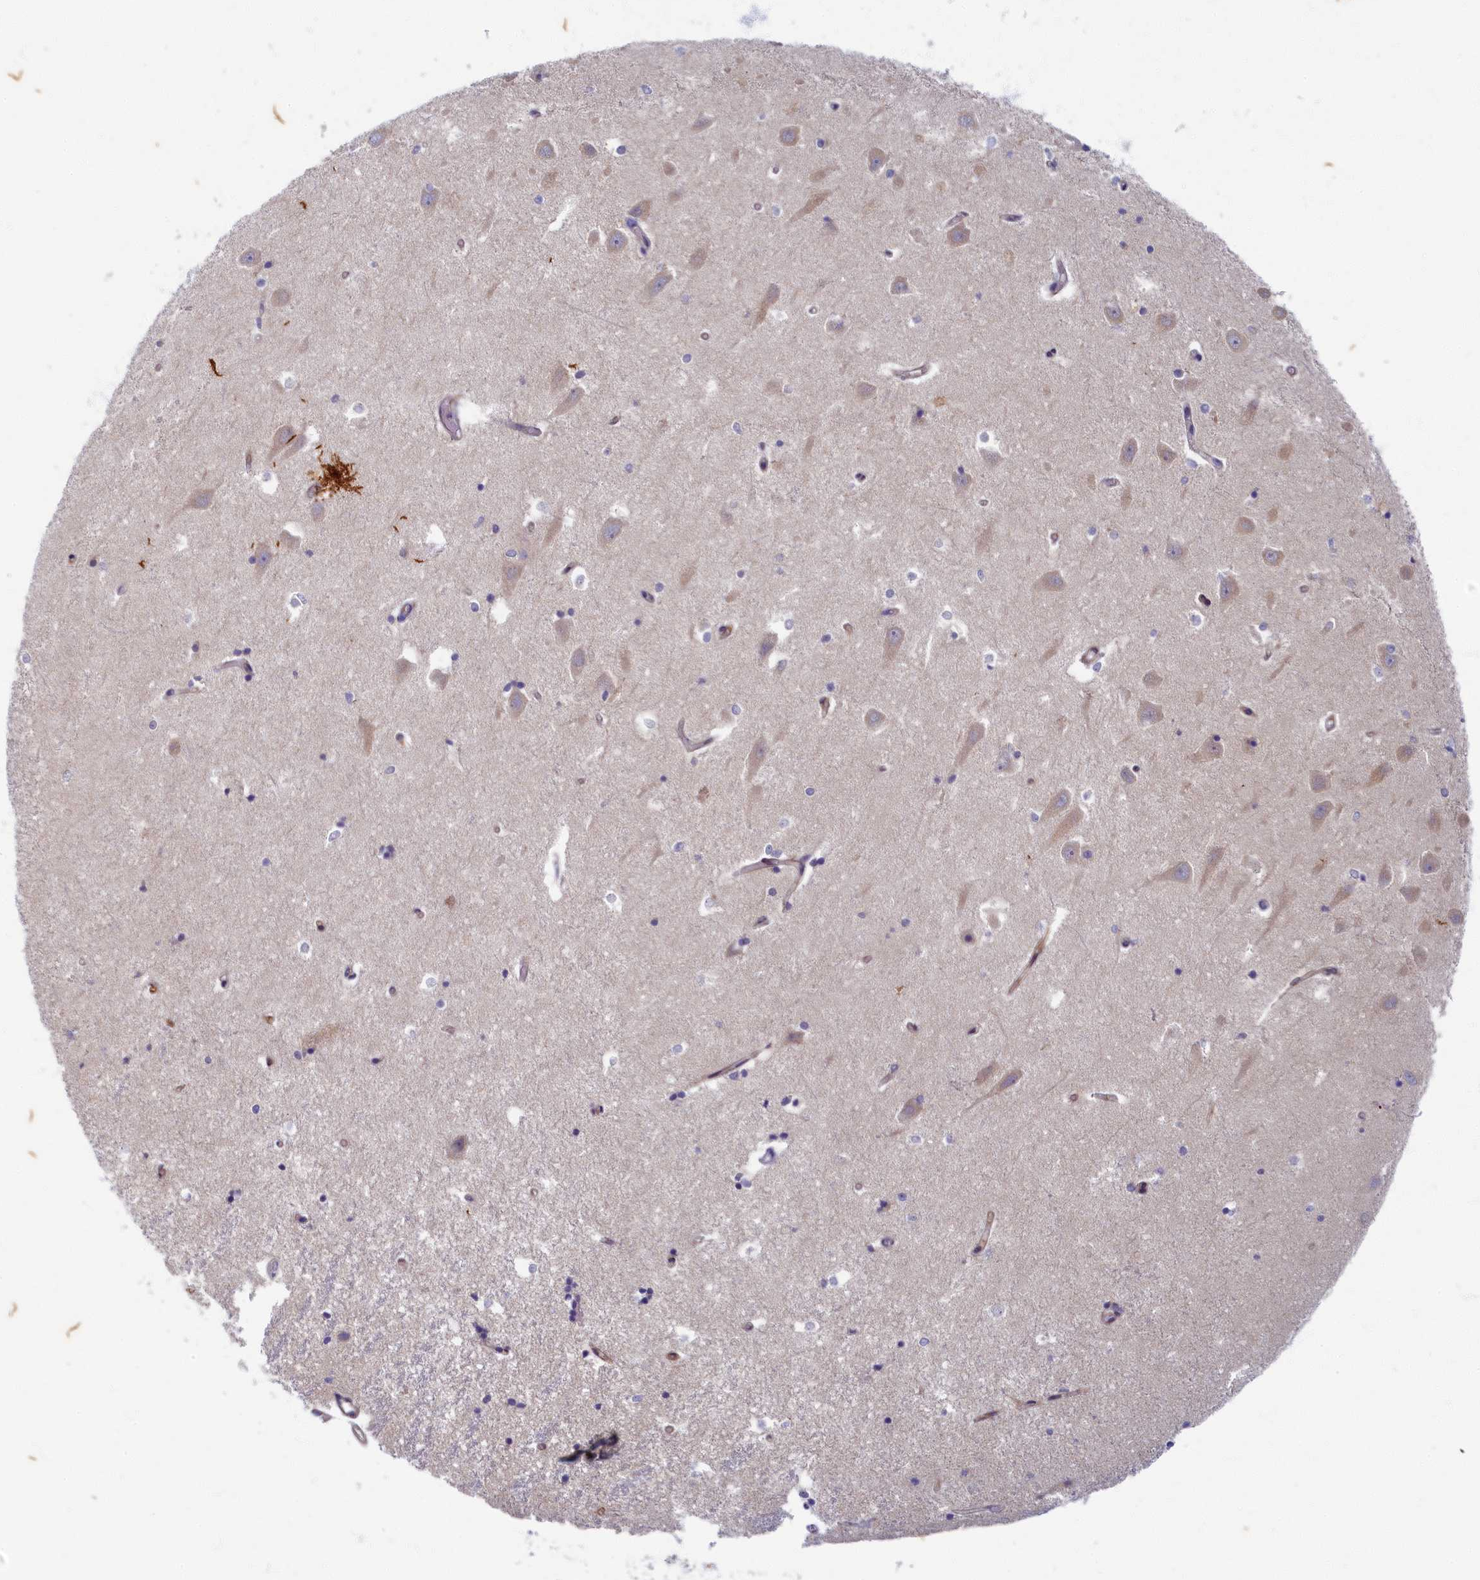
{"staining": {"intensity": "negative", "quantity": "none", "location": "none"}, "tissue": "hippocampus", "cell_type": "Glial cells", "image_type": "normal", "snomed": [{"axis": "morphology", "description": "Normal tissue, NOS"}, {"axis": "topography", "description": "Hippocampus"}], "caption": "This is a photomicrograph of IHC staining of benign hippocampus, which shows no staining in glial cells.", "gene": "WDR59", "patient": {"sex": "male", "age": 70}}